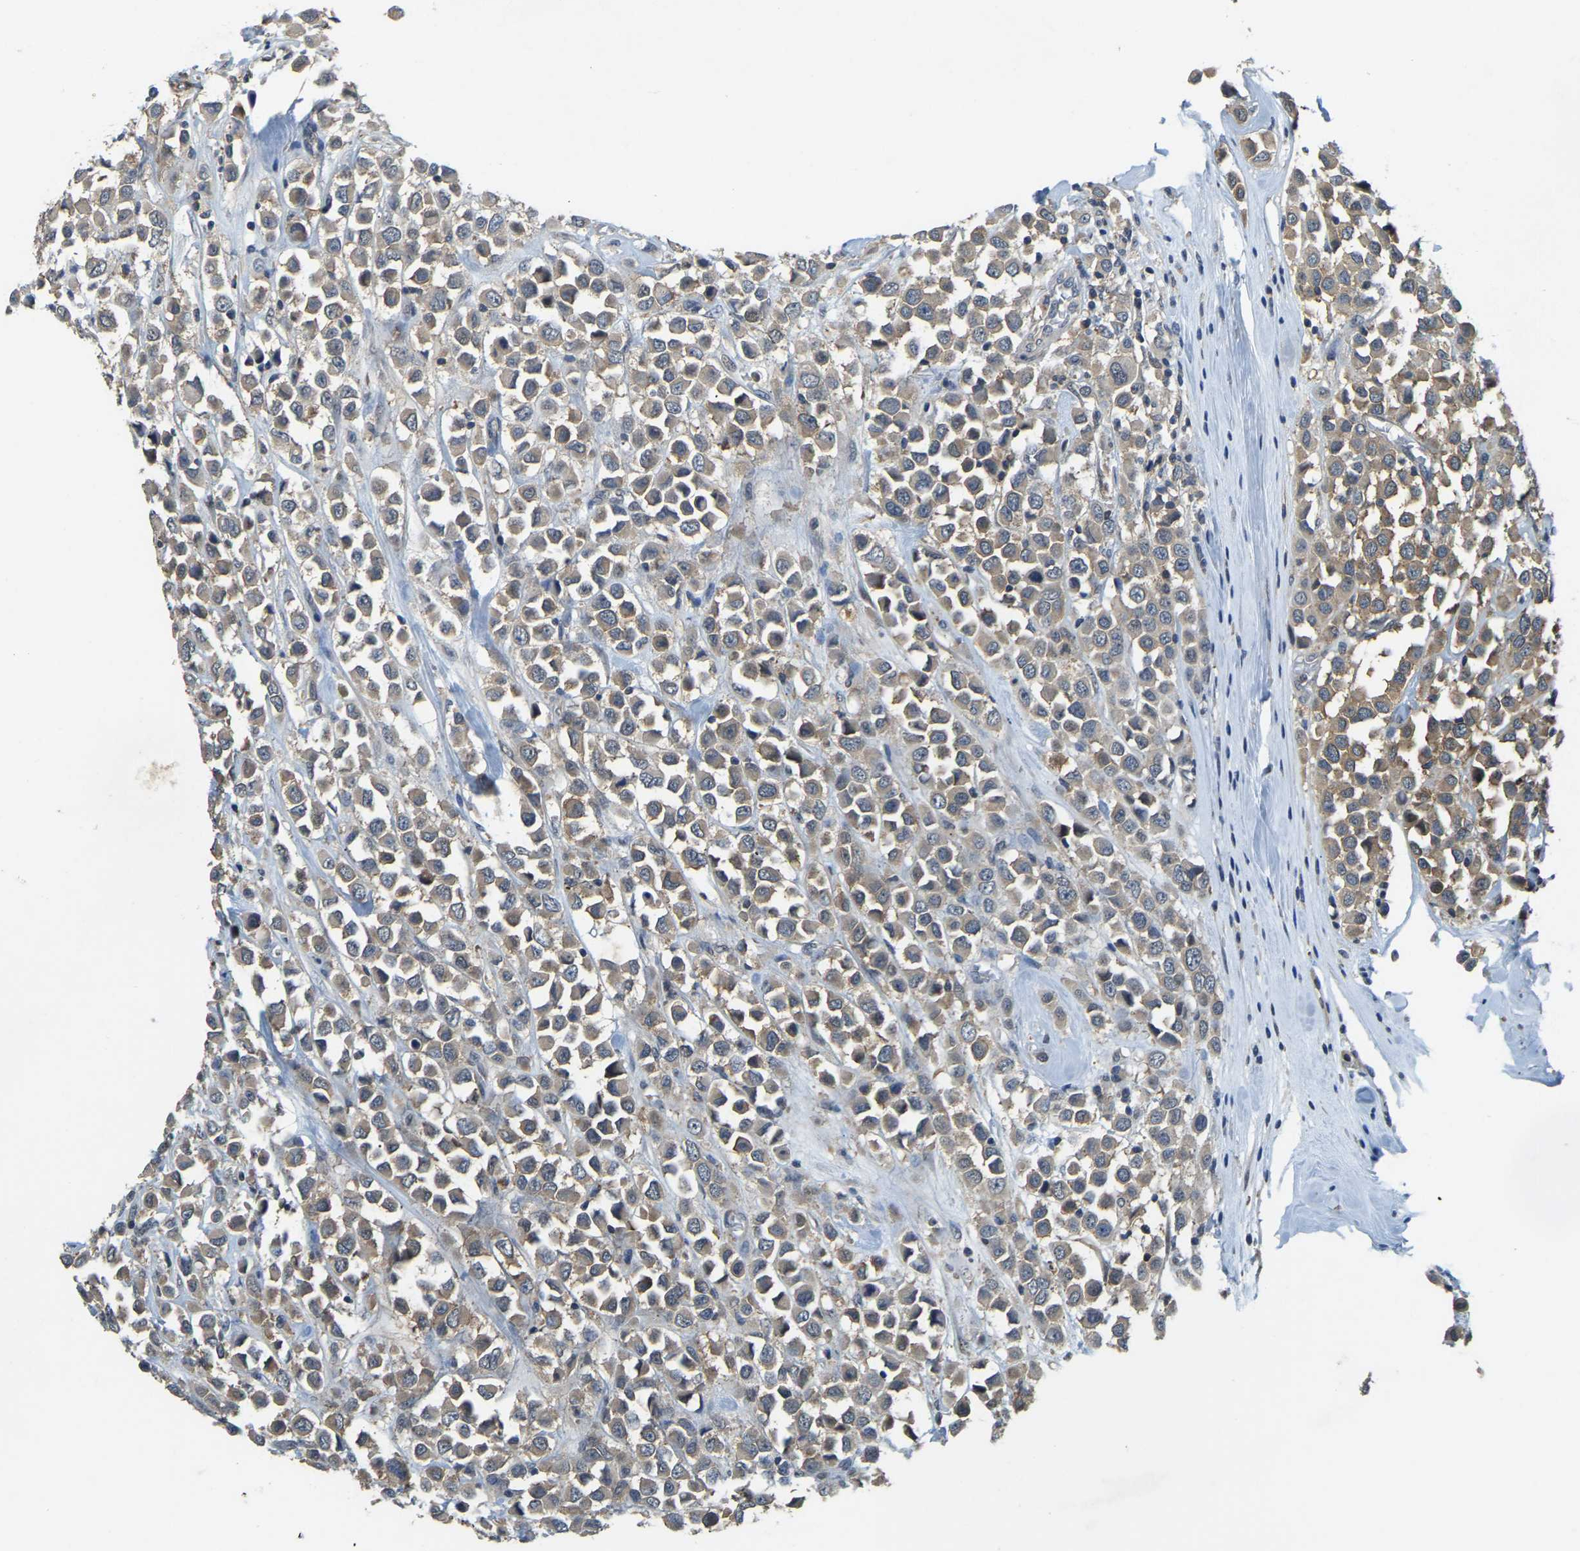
{"staining": {"intensity": "weak", "quantity": ">75%", "location": "cytoplasmic/membranous"}, "tissue": "breast cancer", "cell_type": "Tumor cells", "image_type": "cancer", "snomed": [{"axis": "morphology", "description": "Duct carcinoma"}, {"axis": "topography", "description": "Breast"}], "caption": "Weak cytoplasmic/membranous staining for a protein is identified in approximately >75% of tumor cells of breast cancer using IHC.", "gene": "AHNAK", "patient": {"sex": "female", "age": 61}}